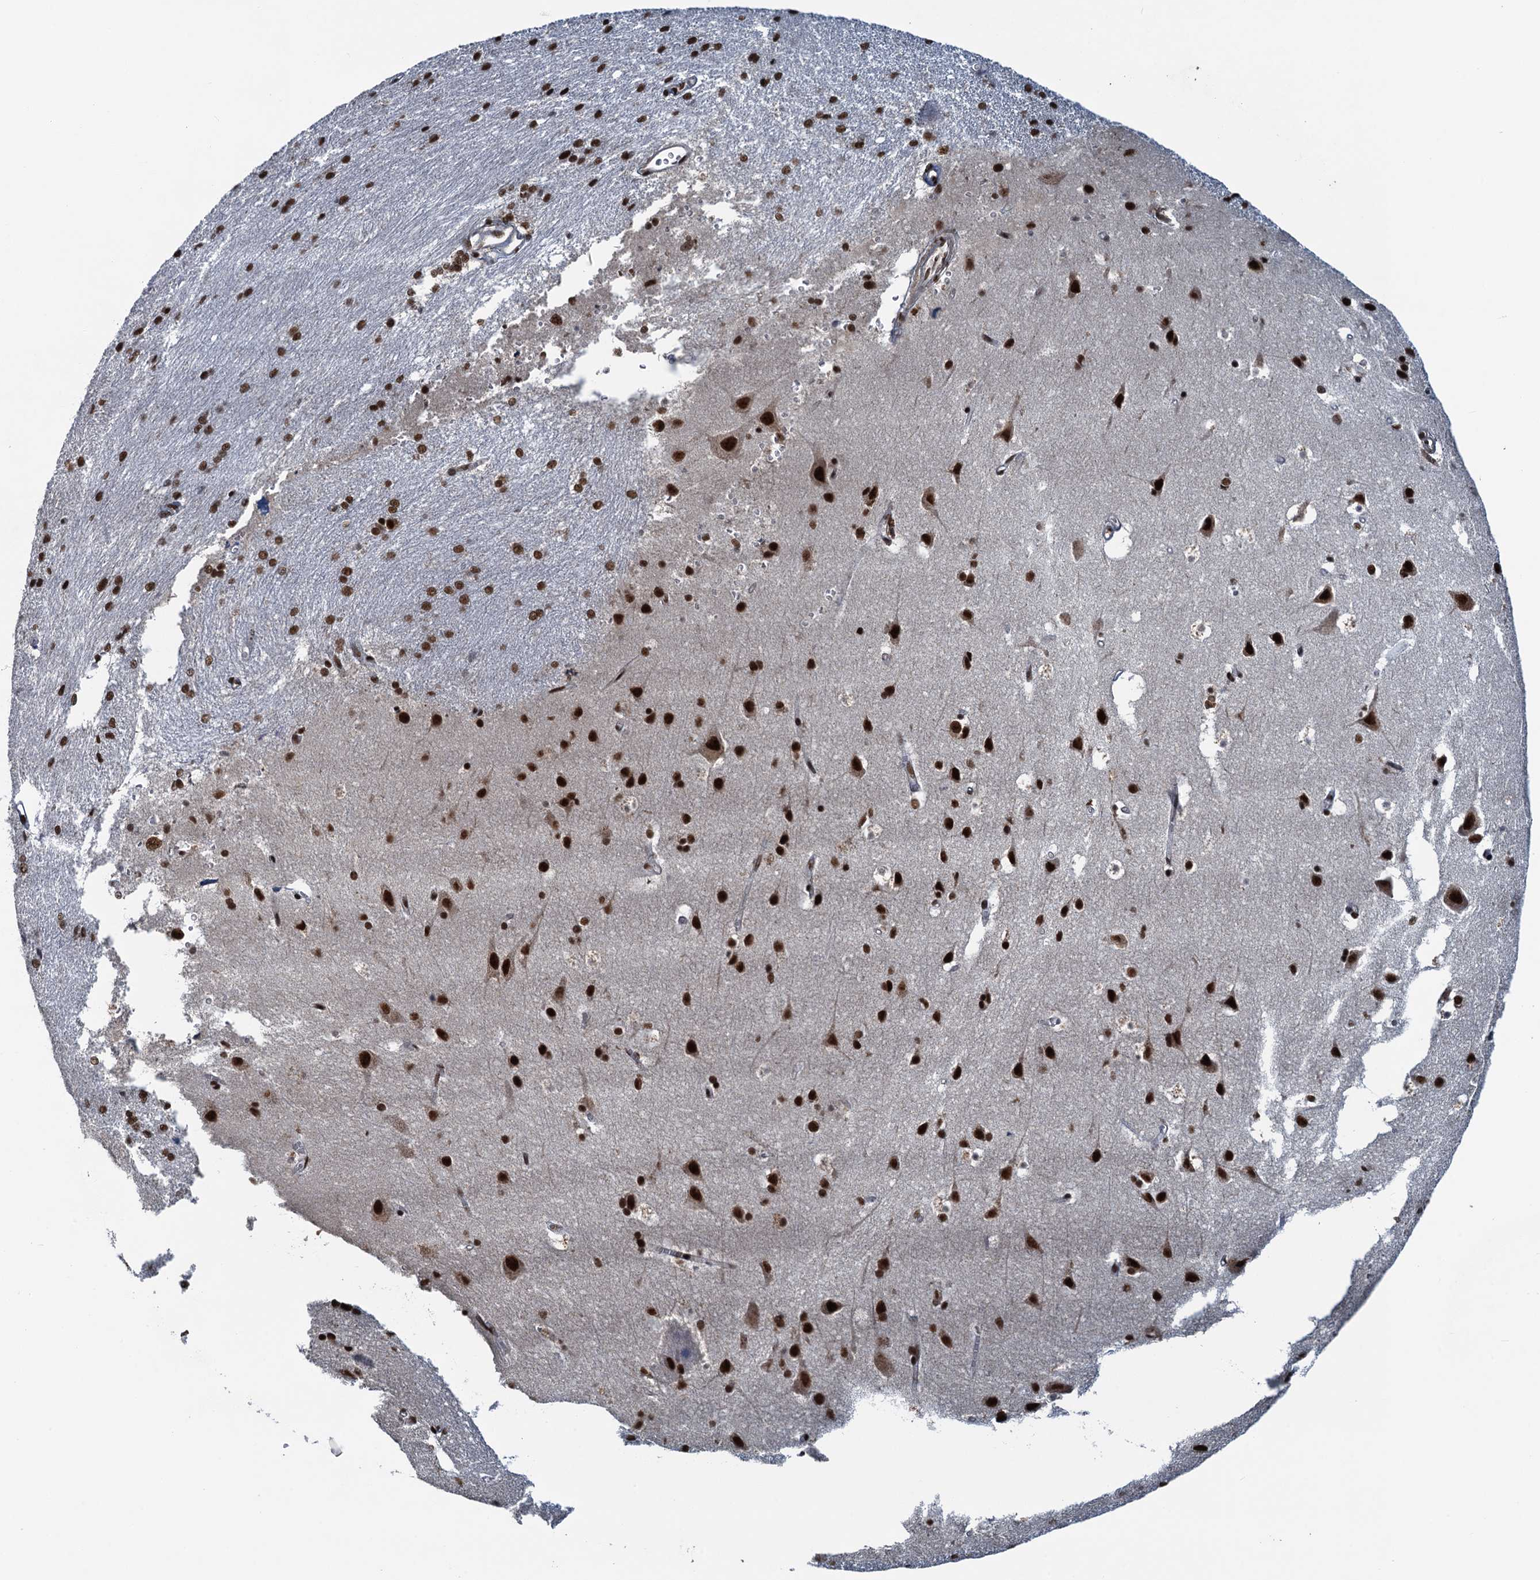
{"staining": {"intensity": "moderate", "quantity": ">75%", "location": "nuclear"}, "tissue": "cerebral cortex", "cell_type": "Endothelial cells", "image_type": "normal", "snomed": [{"axis": "morphology", "description": "Normal tissue, NOS"}, {"axis": "topography", "description": "Cerebral cortex"}], "caption": "IHC (DAB) staining of benign cerebral cortex displays moderate nuclear protein staining in approximately >75% of endothelial cells.", "gene": "ZC3H18", "patient": {"sex": "male", "age": 54}}